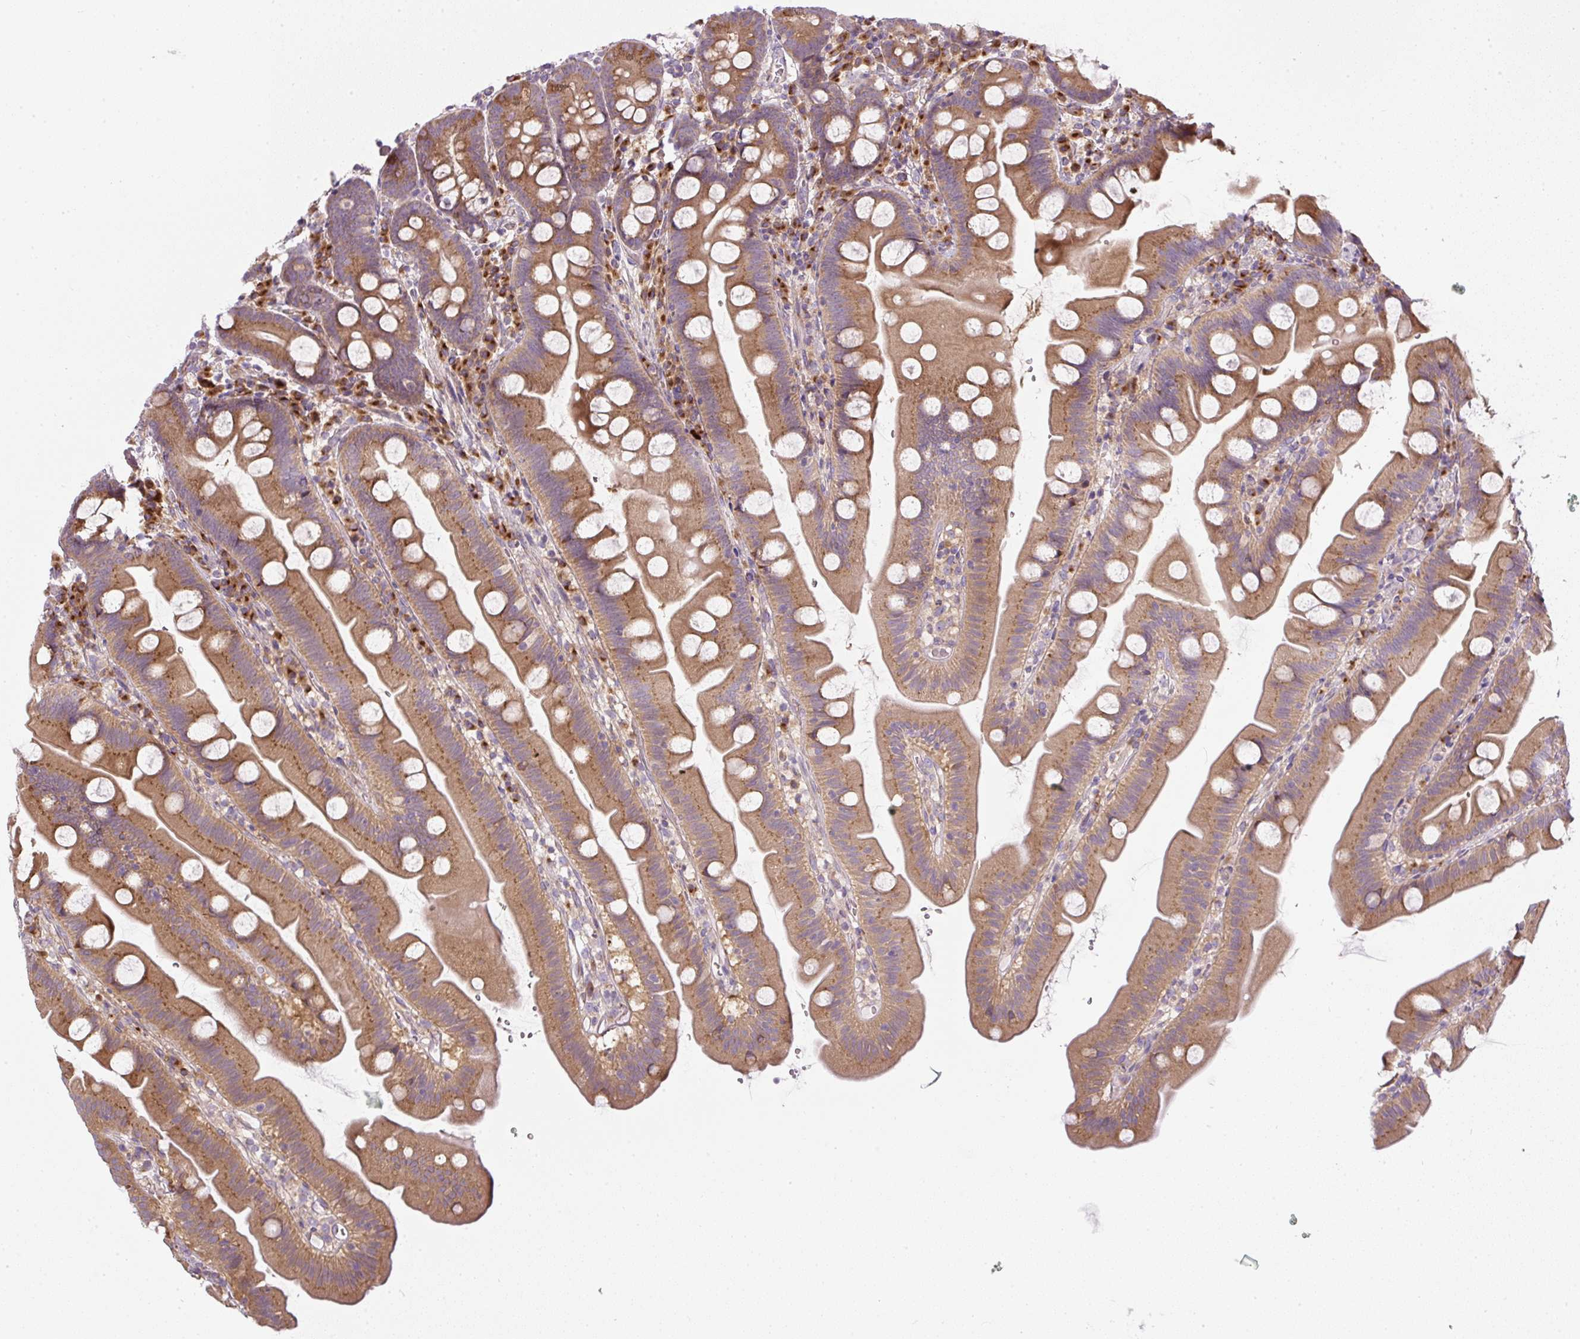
{"staining": {"intensity": "moderate", "quantity": ">75%", "location": "cytoplasmic/membranous"}, "tissue": "small intestine", "cell_type": "Glandular cells", "image_type": "normal", "snomed": [{"axis": "morphology", "description": "Normal tissue, NOS"}, {"axis": "topography", "description": "Small intestine"}], "caption": "Protein expression analysis of unremarkable human small intestine reveals moderate cytoplasmic/membranous staining in about >75% of glandular cells.", "gene": "MLX", "patient": {"sex": "female", "age": 68}}